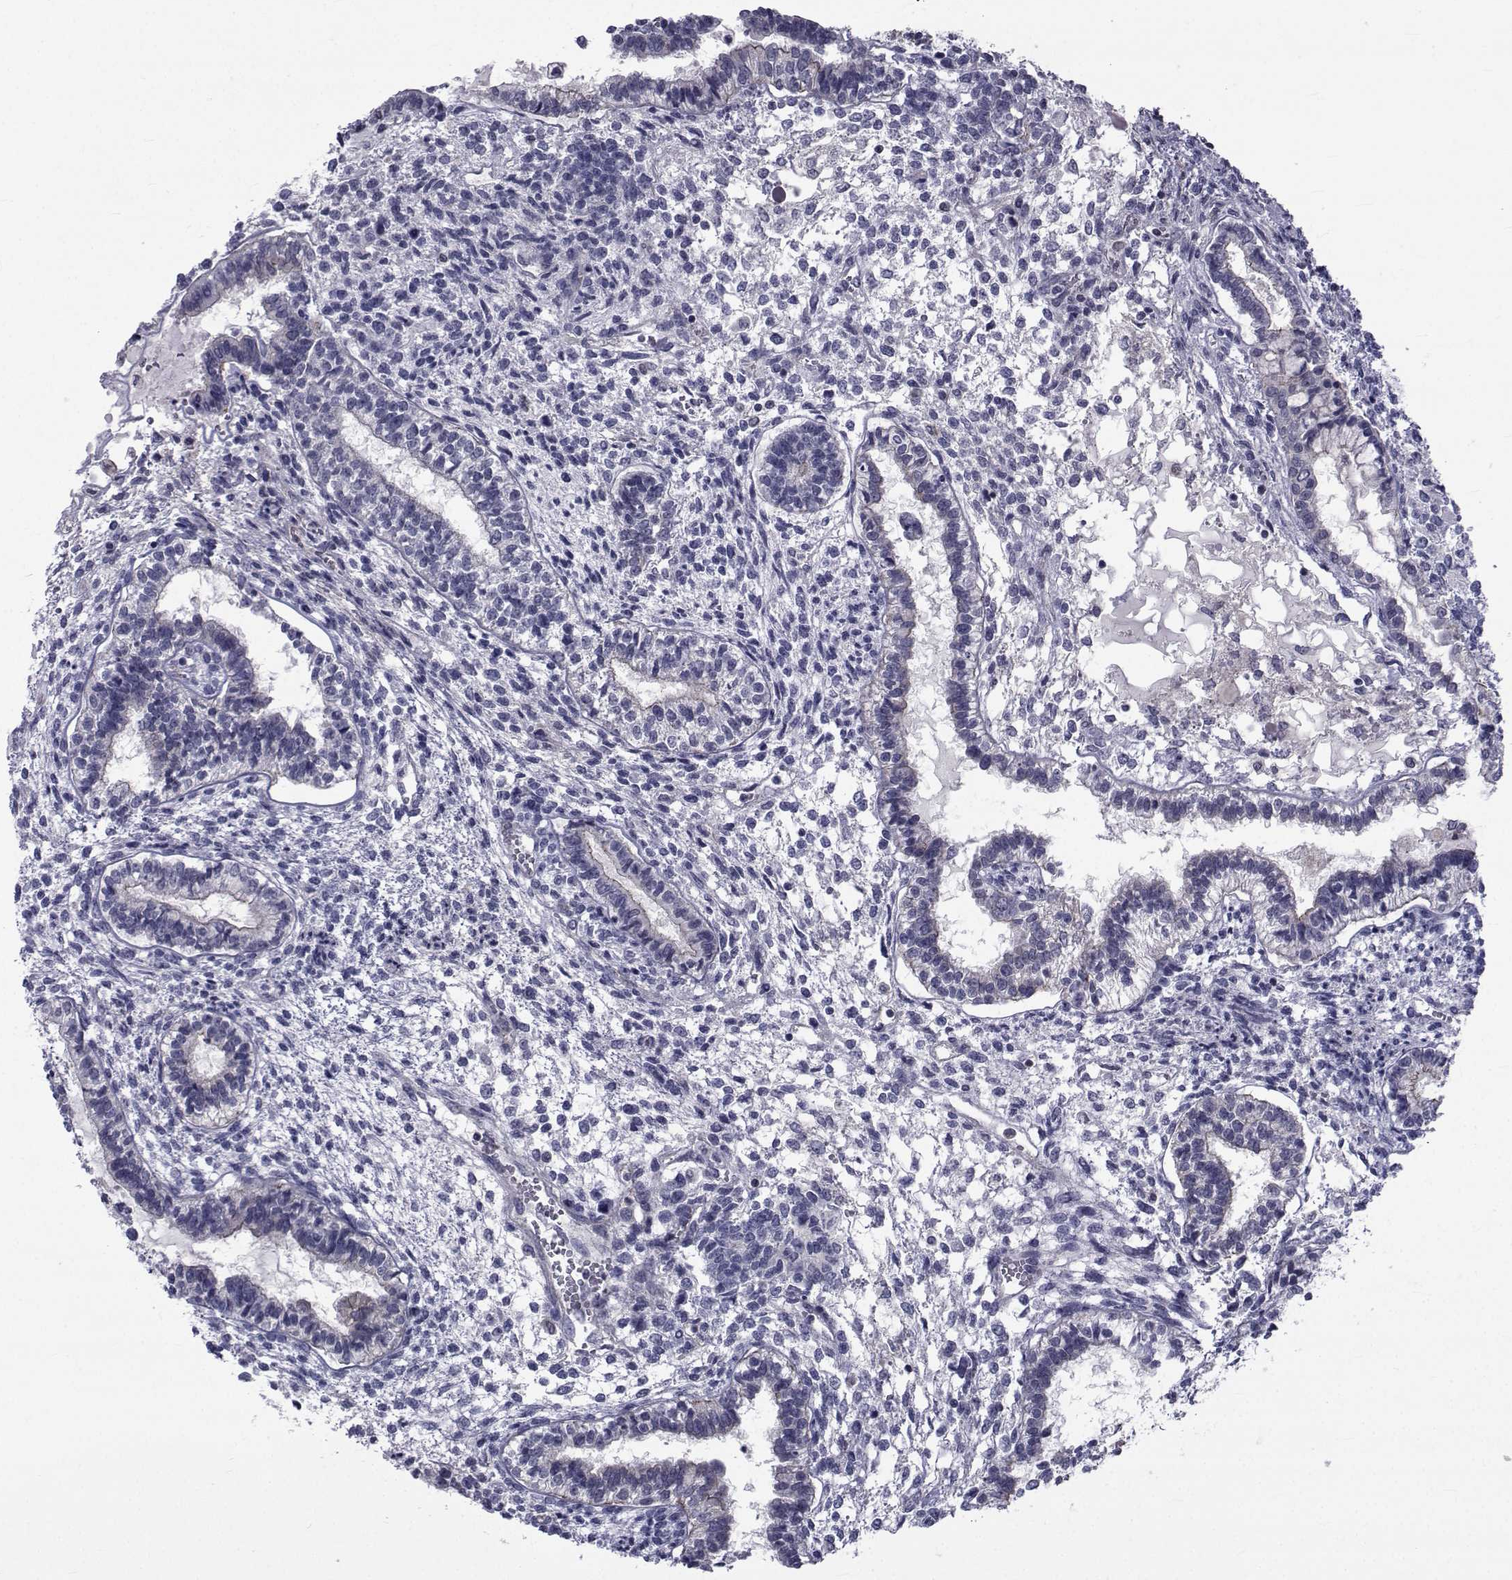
{"staining": {"intensity": "moderate", "quantity": "<25%", "location": "cytoplasmic/membranous"}, "tissue": "testis cancer", "cell_type": "Tumor cells", "image_type": "cancer", "snomed": [{"axis": "morphology", "description": "Carcinoma, Embryonal, NOS"}, {"axis": "topography", "description": "Testis"}], "caption": "Immunohistochemistry photomicrograph of neoplastic tissue: testis cancer (embryonal carcinoma) stained using immunohistochemistry (IHC) exhibits low levels of moderate protein expression localized specifically in the cytoplasmic/membranous of tumor cells, appearing as a cytoplasmic/membranous brown color.", "gene": "SLC30A10", "patient": {"sex": "male", "age": 37}}